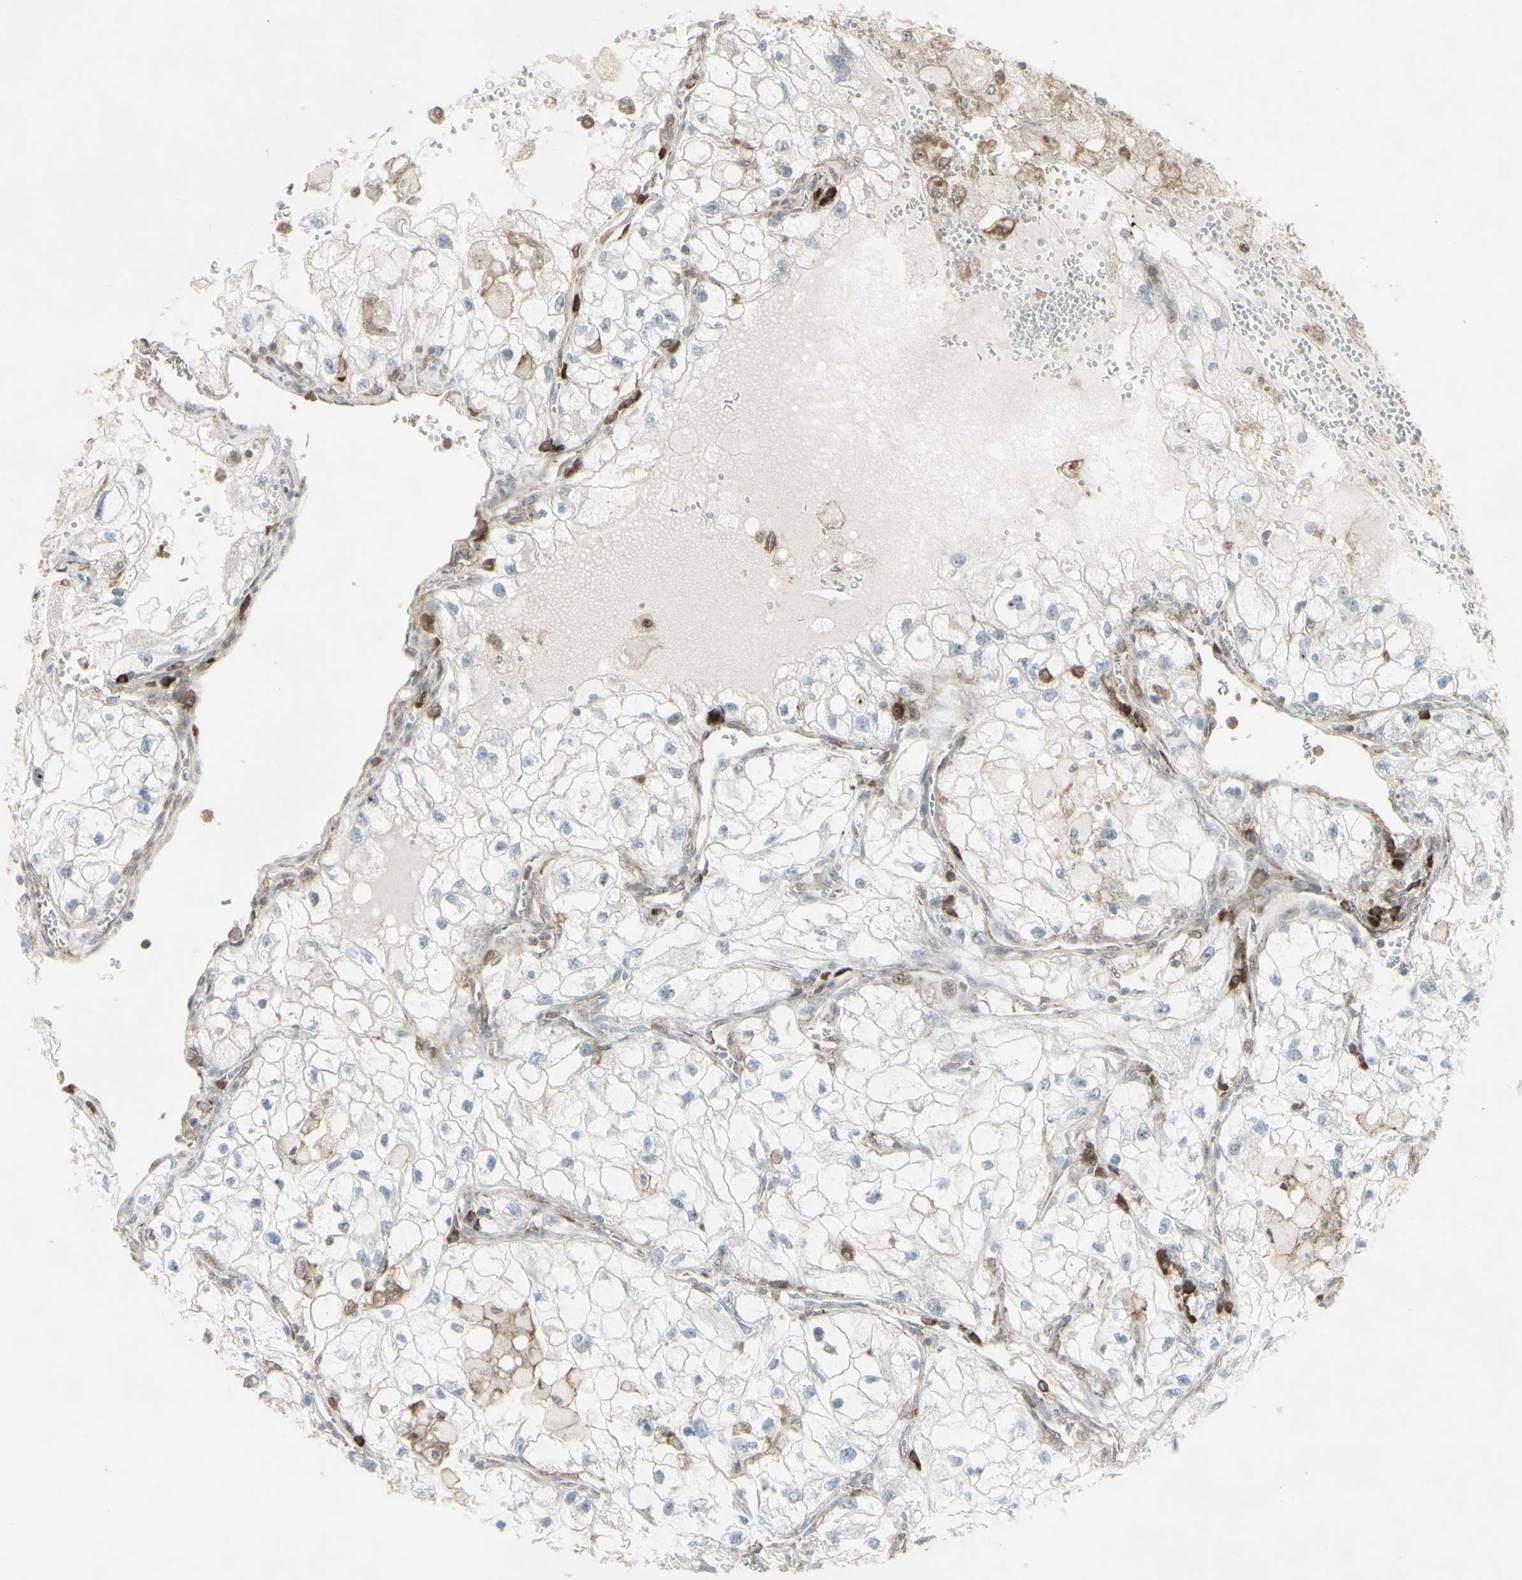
{"staining": {"intensity": "weak", "quantity": "<25%", "location": "nuclear"}, "tissue": "renal cancer", "cell_type": "Tumor cells", "image_type": "cancer", "snomed": [{"axis": "morphology", "description": "Adenocarcinoma, NOS"}, {"axis": "topography", "description": "Kidney"}], "caption": "This histopathology image is of renal cancer stained with immunohistochemistry (IHC) to label a protein in brown with the nuclei are counter-stained blue. There is no positivity in tumor cells.", "gene": "CD33", "patient": {"sex": "female", "age": 70}}